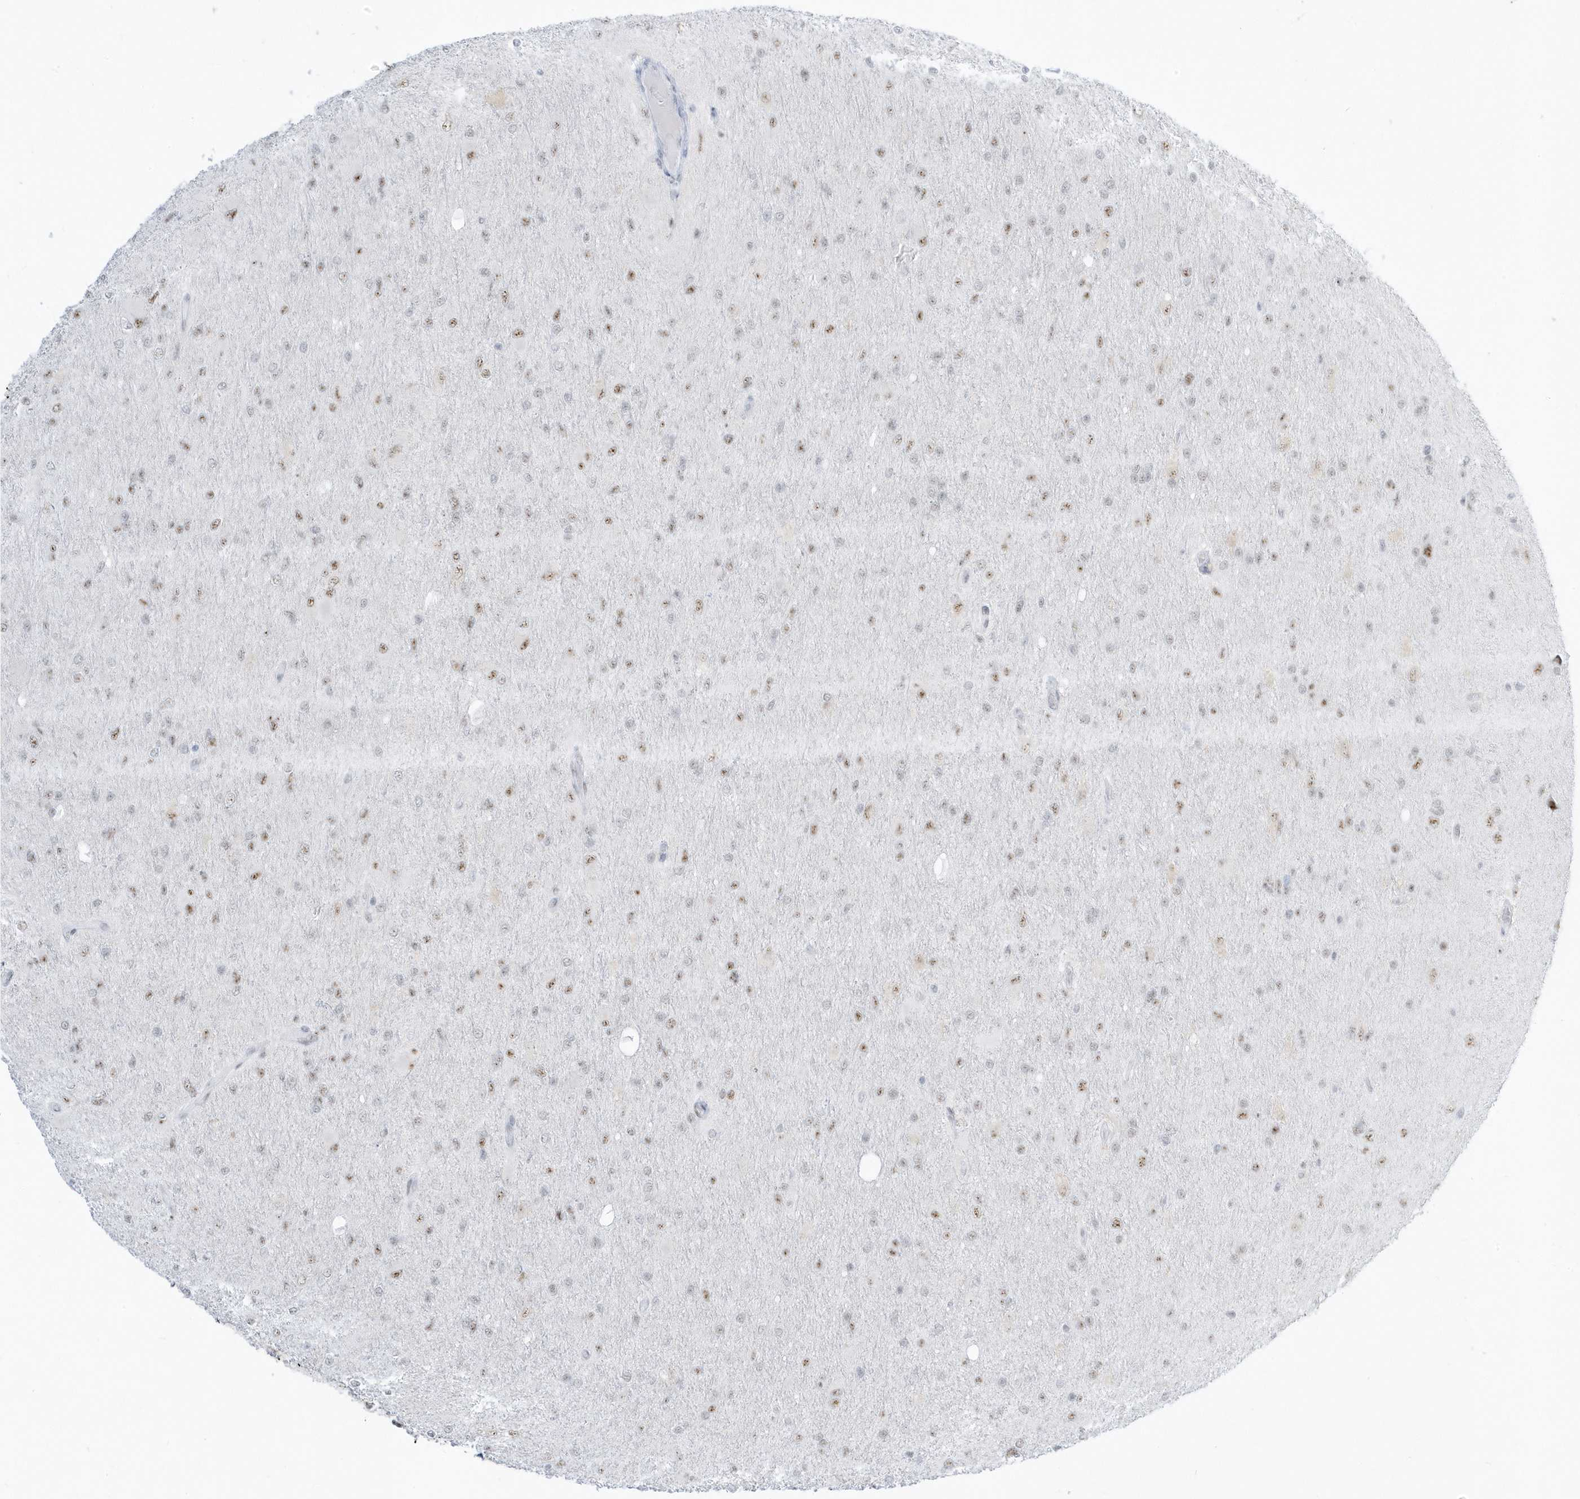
{"staining": {"intensity": "weak", "quantity": ">75%", "location": "nuclear"}, "tissue": "glioma", "cell_type": "Tumor cells", "image_type": "cancer", "snomed": [{"axis": "morphology", "description": "Glioma, malignant, High grade"}, {"axis": "topography", "description": "Cerebral cortex"}], "caption": "This is a micrograph of IHC staining of malignant glioma (high-grade), which shows weak expression in the nuclear of tumor cells.", "gene": "PLEKHN1", "patient": {"sex": "female", "age": 36}}